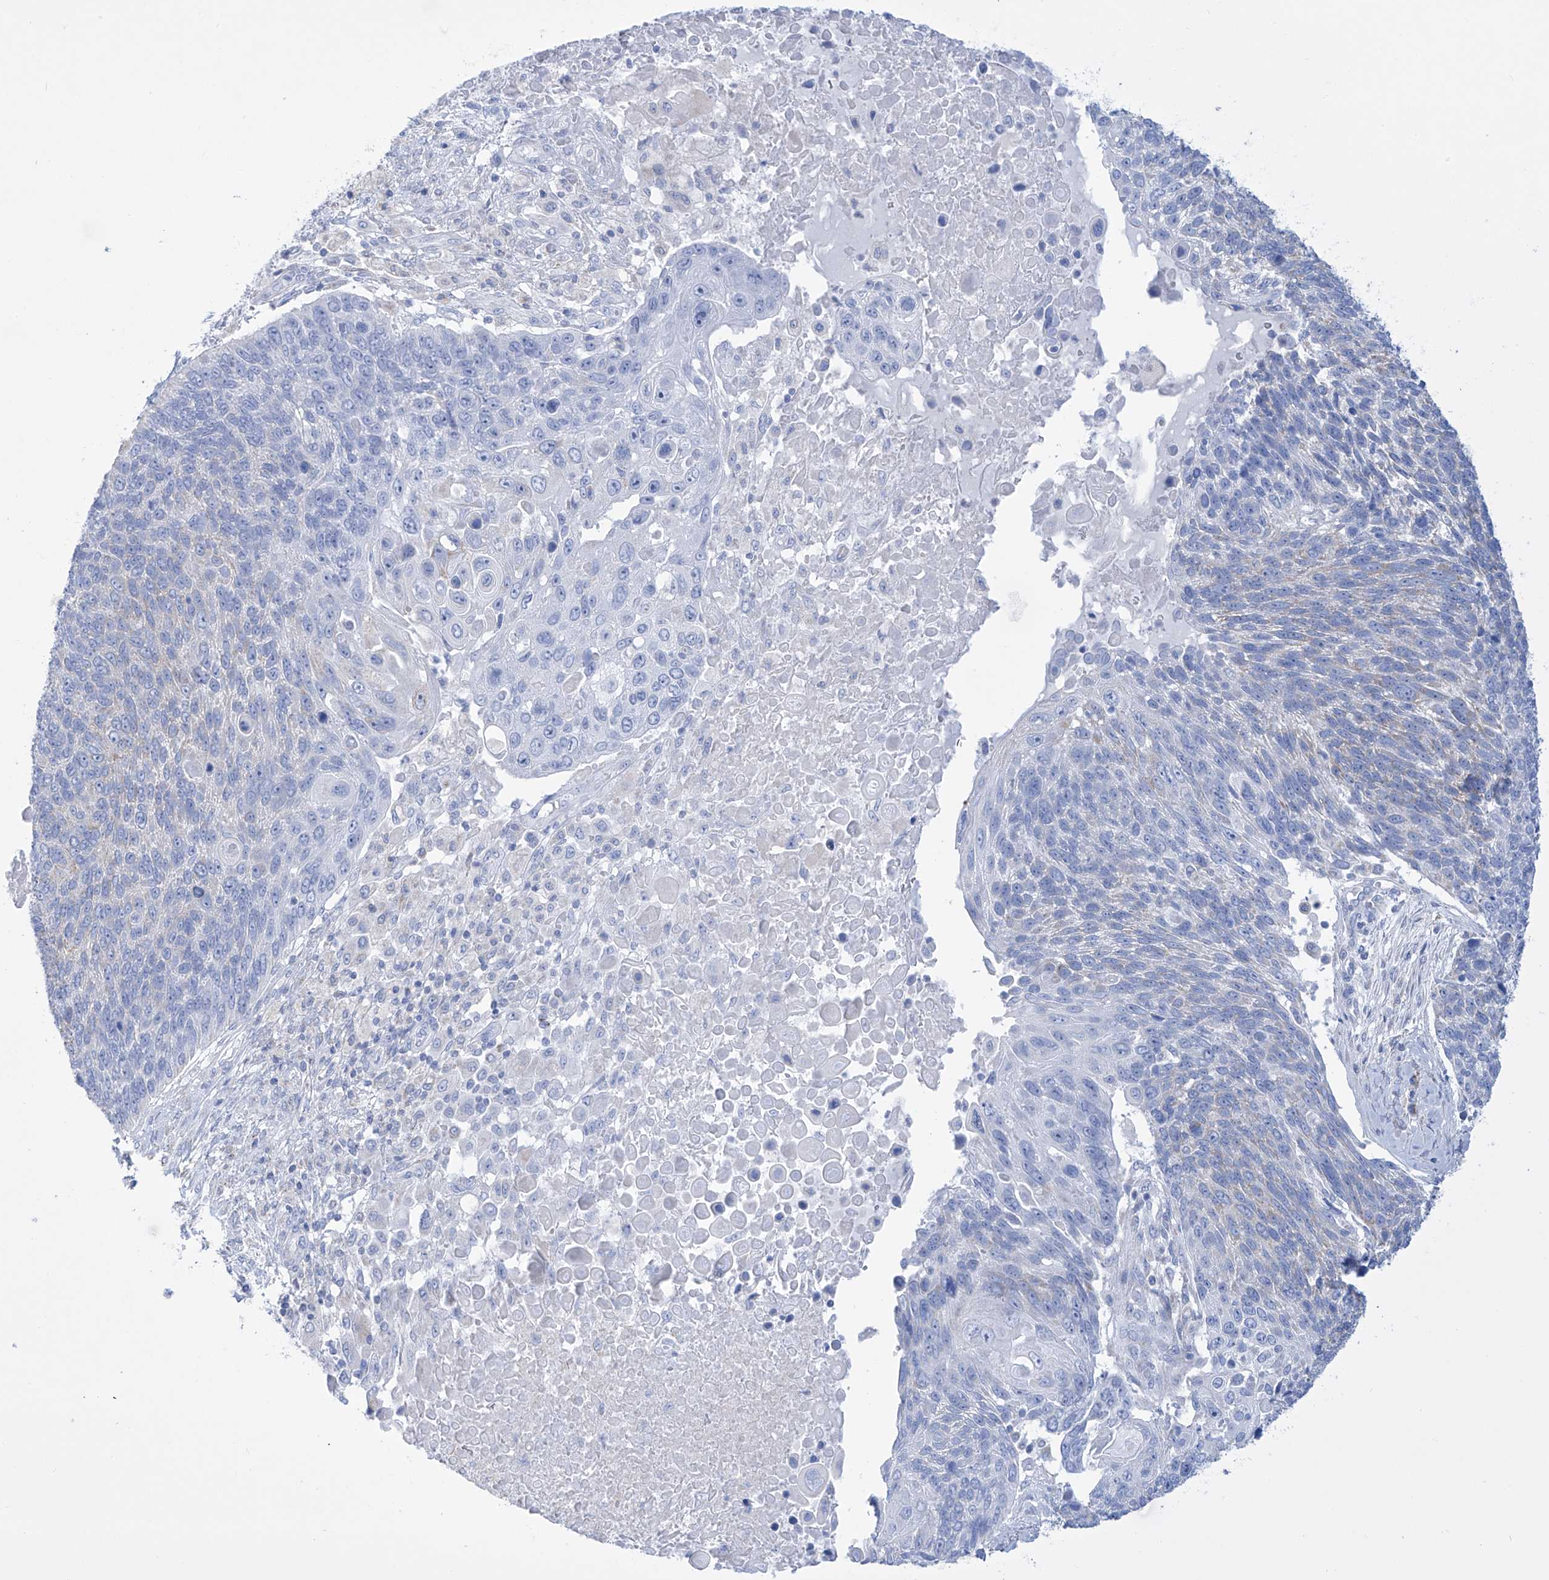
{"staining": {"intensity": "negative", "quantity": "none", "location": "none"}, "tissue": "lung cancer", "cell_type": "Tumor cells", "image_type": "cancer", "snomed": [{"axis": "morphology", "description": "Squamous cell carcinoma, NOS"}, {"axis": "topography", "description": "Lung"}], "caption": "High magnification brightfield microscopy of lung cancer (squamous cell carcinoma) stained with DAB (3,3'-diaminobenzidine) (brown) and counterstained with hematoxylin (blue): tumor cells show no significant positivity. Nuclei are stained in blue.", "gene": "ALDH6A1", "patient": {"sex": "male", "age": 66}}